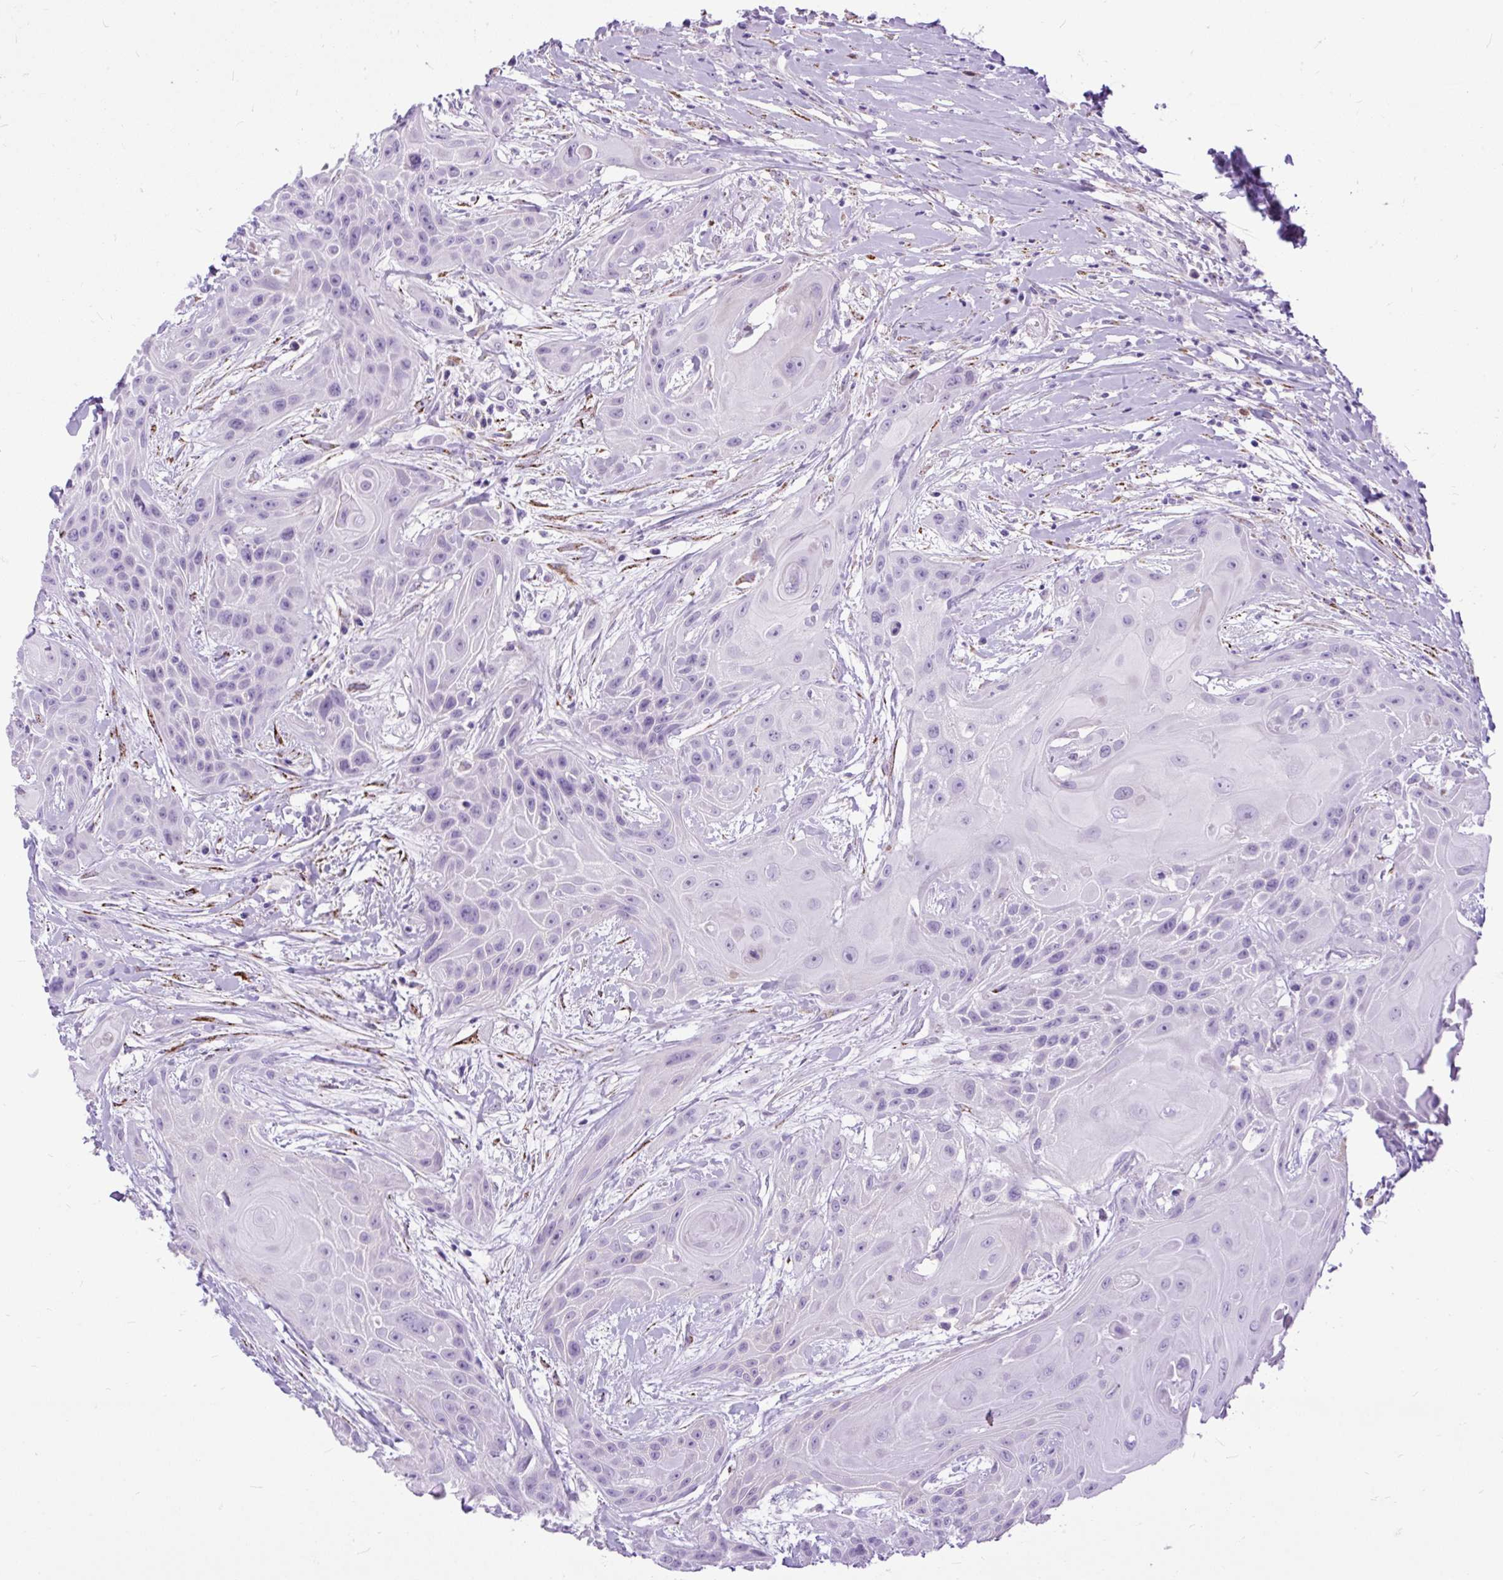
{"staining": {"intensity": "negative", "quantity": "none", "location": "none"}, "tissue": "head and neck cancer", "cell_type": "Tumor cells", "image_type": "cancer", "snomed": [{"axis": "morphology", "description": "Squamous cell carcinoma, NOS"}, {"axis": "topography", "description": "Head-Neck"}], "caption": "Immunohistochemistry (IHC) image of neoplastic tissue: human head and neck cancer stained with DAB displays no significant protein staining in tumor cells.", "gene": "ZNF256", "patient": {"sex": "female", "age": 73}}